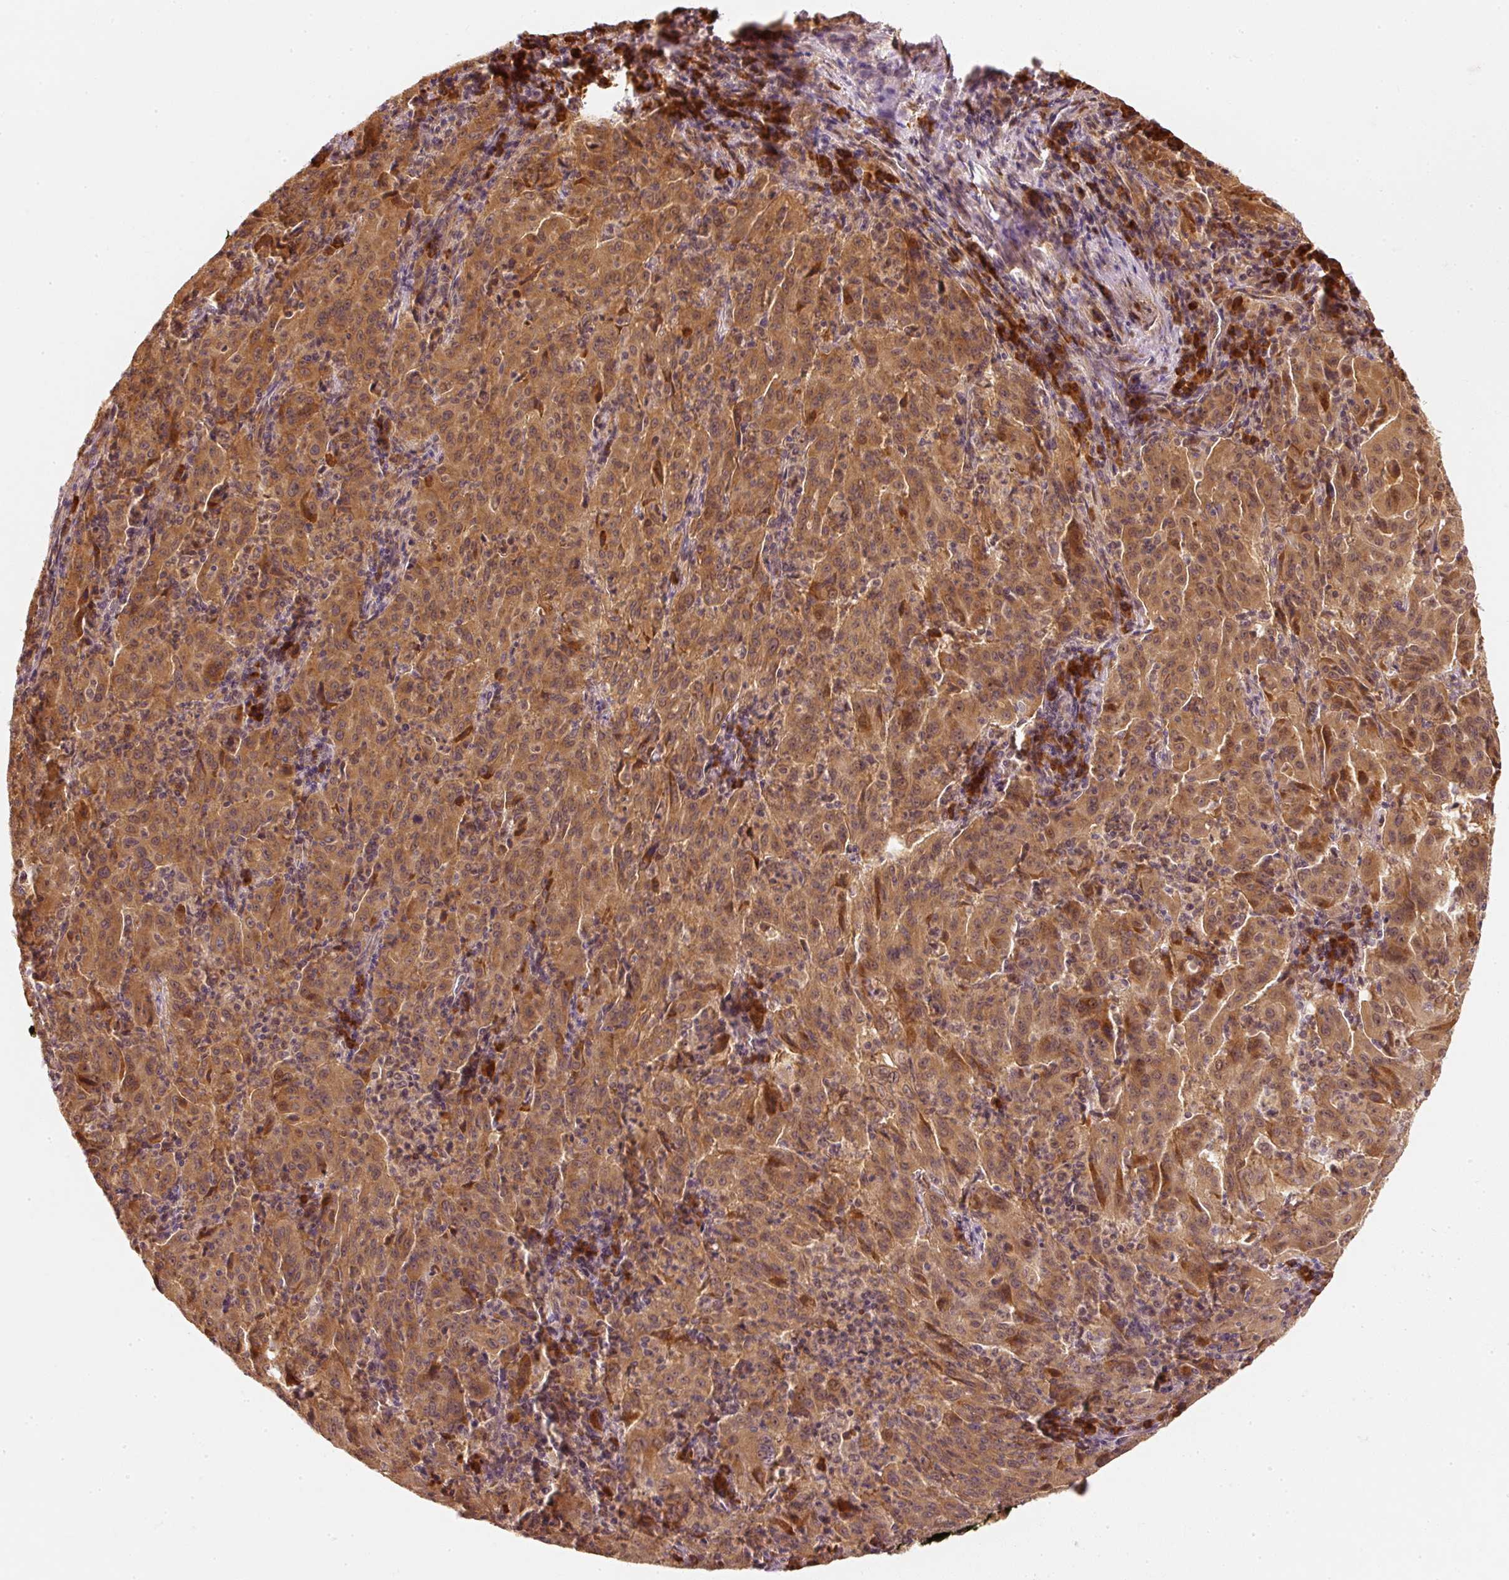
{"staining": {"intensity": "moderate", "quantity": ">75%", "location": "cytoplasmic/membranous"}, "tissue": "pancreatic cancer", "cell_type": "Tumor cells", "image_type": "cancer", "snomed": [{"axis": "morphology", "description": "Adenocarcinoma, NOS"}, {"axis": "topography", "description": "Pancreas"}], "caption": "Tumor cells reveal medium levels of moderate cytoplasmic/membranous expression in approximately >75% of cells in pancreatic cancer (adenocarcinoma).", "gene": "EEF1A2", "patient": {"sex": "male", "age": 63}}